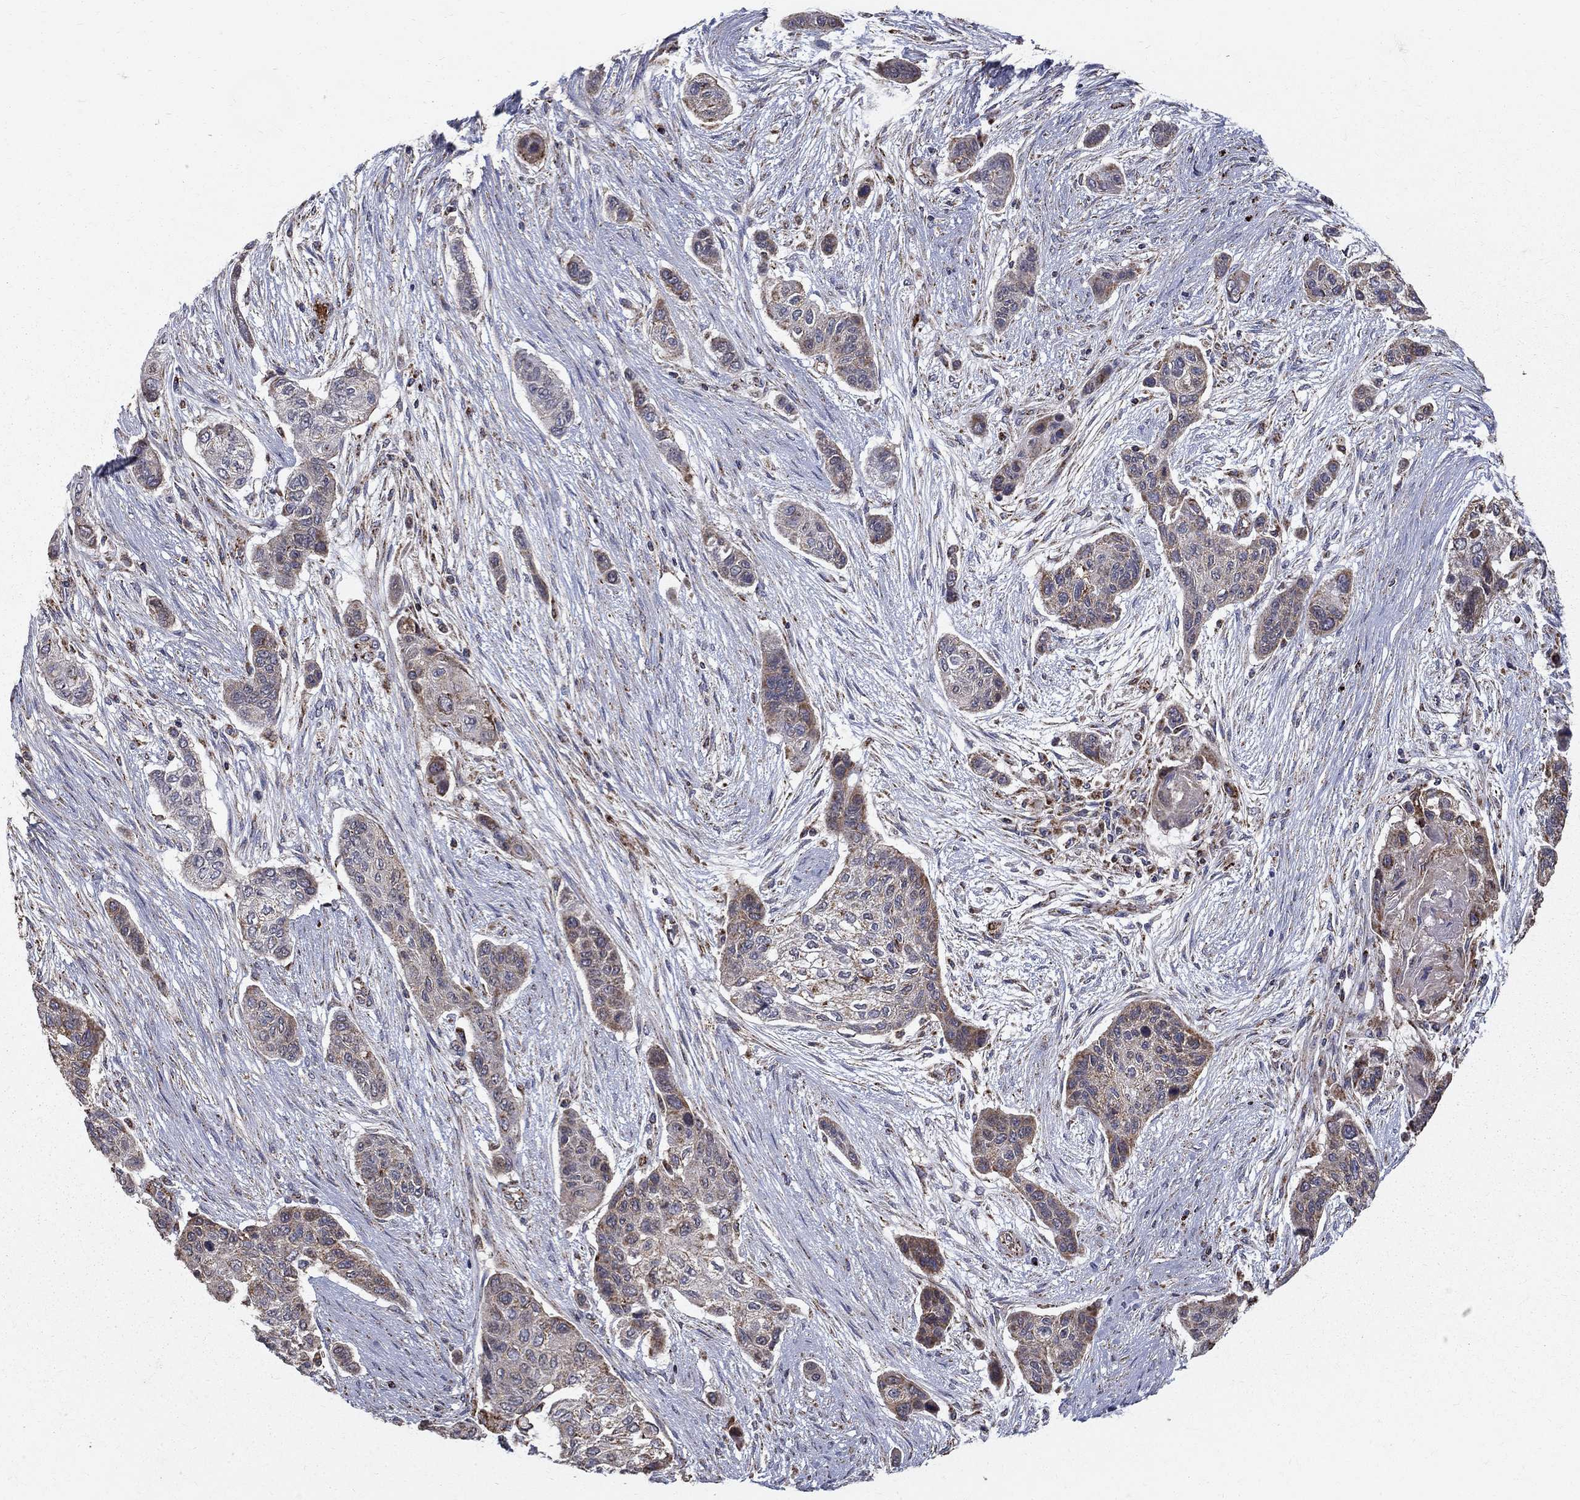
{"staining": {"intensity": "strong", "quantity": "<25%", "location": "cytoplasmic/membranous"}, "tissue": "lung cancer", "cell_type": "Tumor cells", "image_type": "cancer", "snomed": [{"axis": "morphology", "description": "Squamous cell carcinoma, NOS"}, {"axis": "topography", "description": "Lung"}], "caption": "Lung cancer stained with DAB (3,3'-diaminobenzidine) IHC displays medium levels of strong cytoplasmic/membranous positivity in about <25% of tumor cells. (DAB (3,3'-diaminobenzidine) IHC, brown staining for protein, blue staining for nuclei).", "gene": "NDUFS8", "patient": {"sex": "male", "age": 69}}